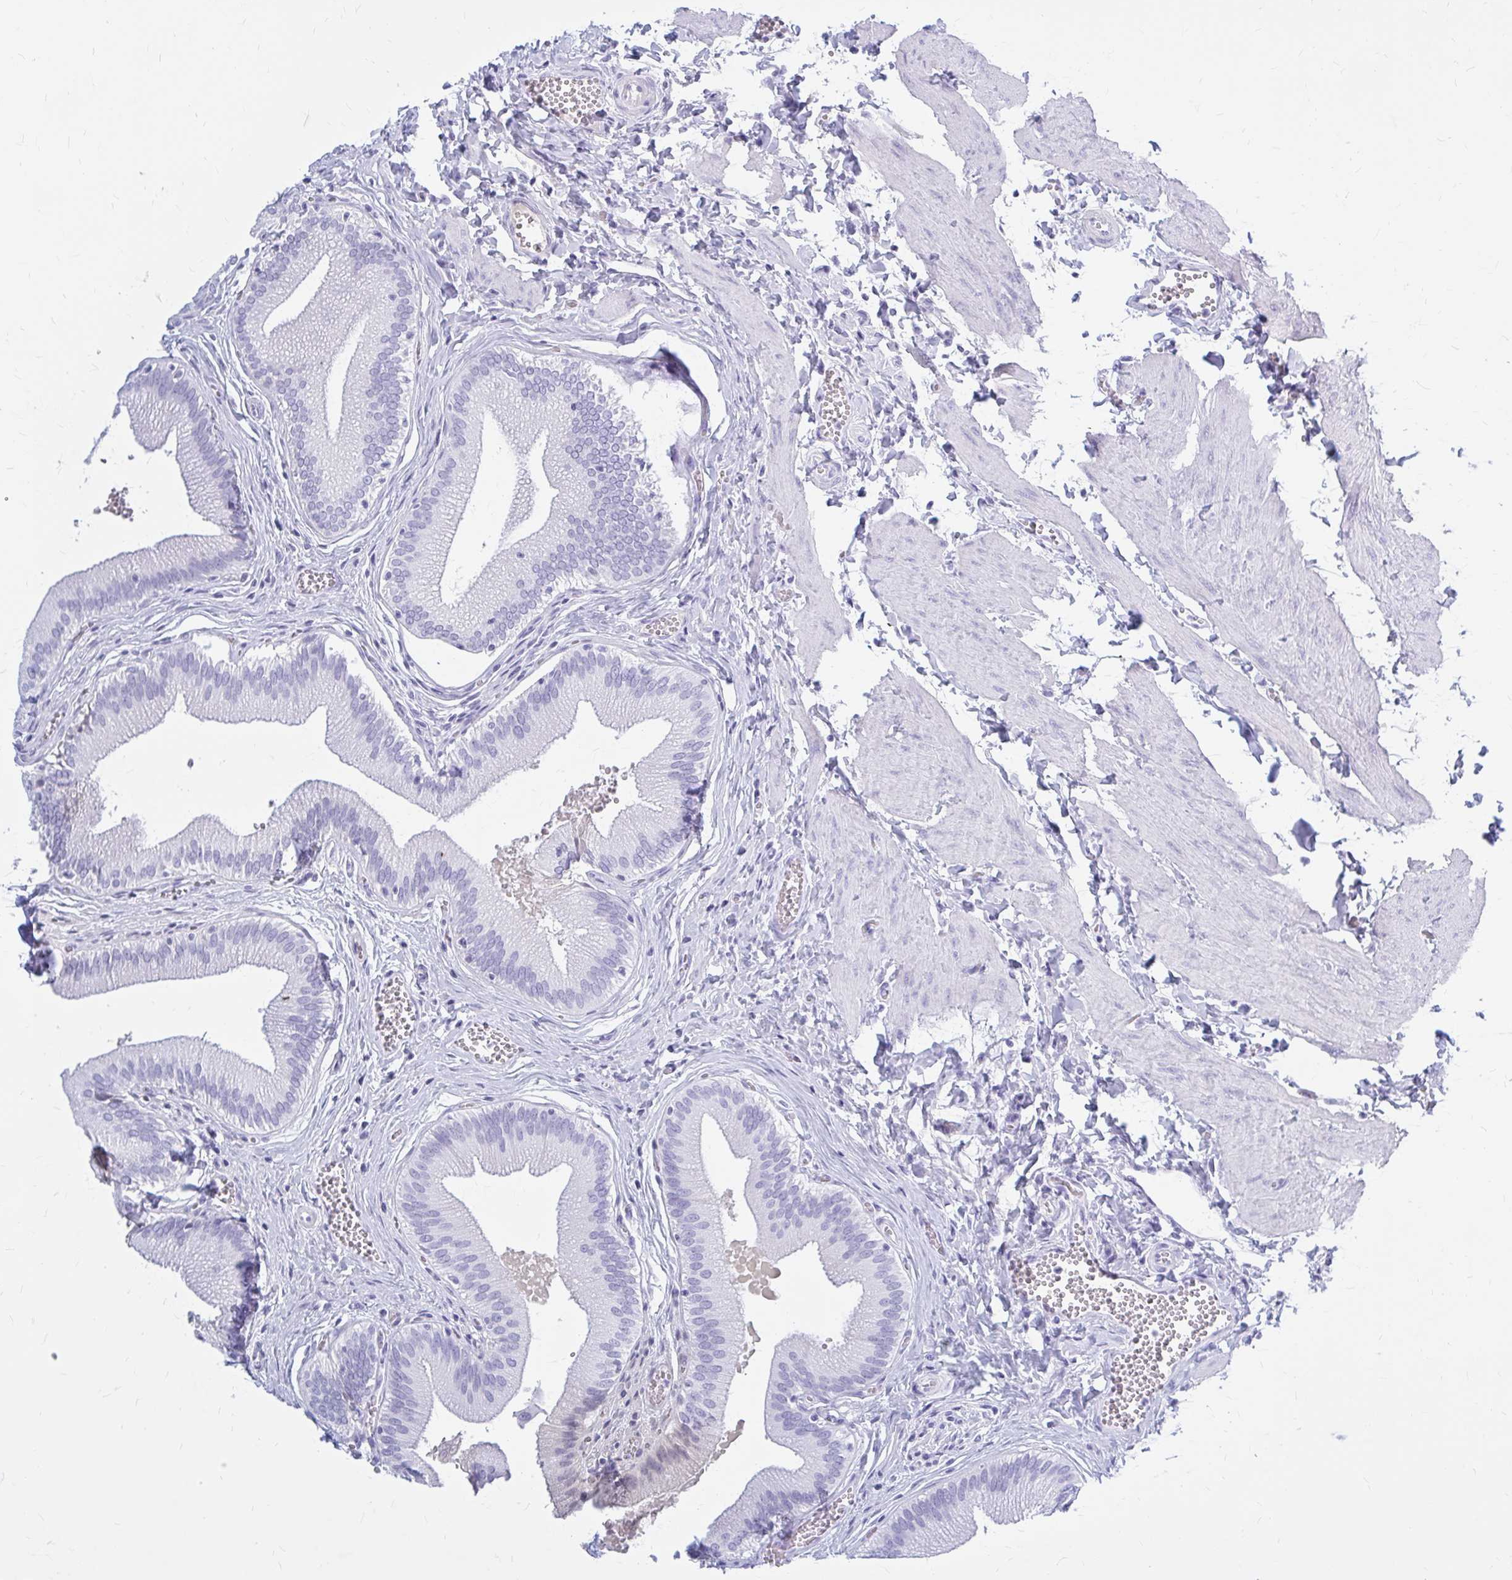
{"staining": {"intensity": "negative", "quantity": "none", "location": "none"}, "tissue": "gallbladder", "cell_type": "Glandular cells", "image_type": "normal", "snomed": [{"axis": "morphology", "description": "Normal tissue, NOS"}, {"axis": "topography", "description": "Gallbladder"}], "caption": "IHC of benign human gallbladder shows no expression in glandular cells. (Brightfield microscopy of DAB (3,3'-diaminobenzidine) IHC at high magnification).", "gene": "KLHDC7A", "patient": {"sex": "male", "age": 17}}